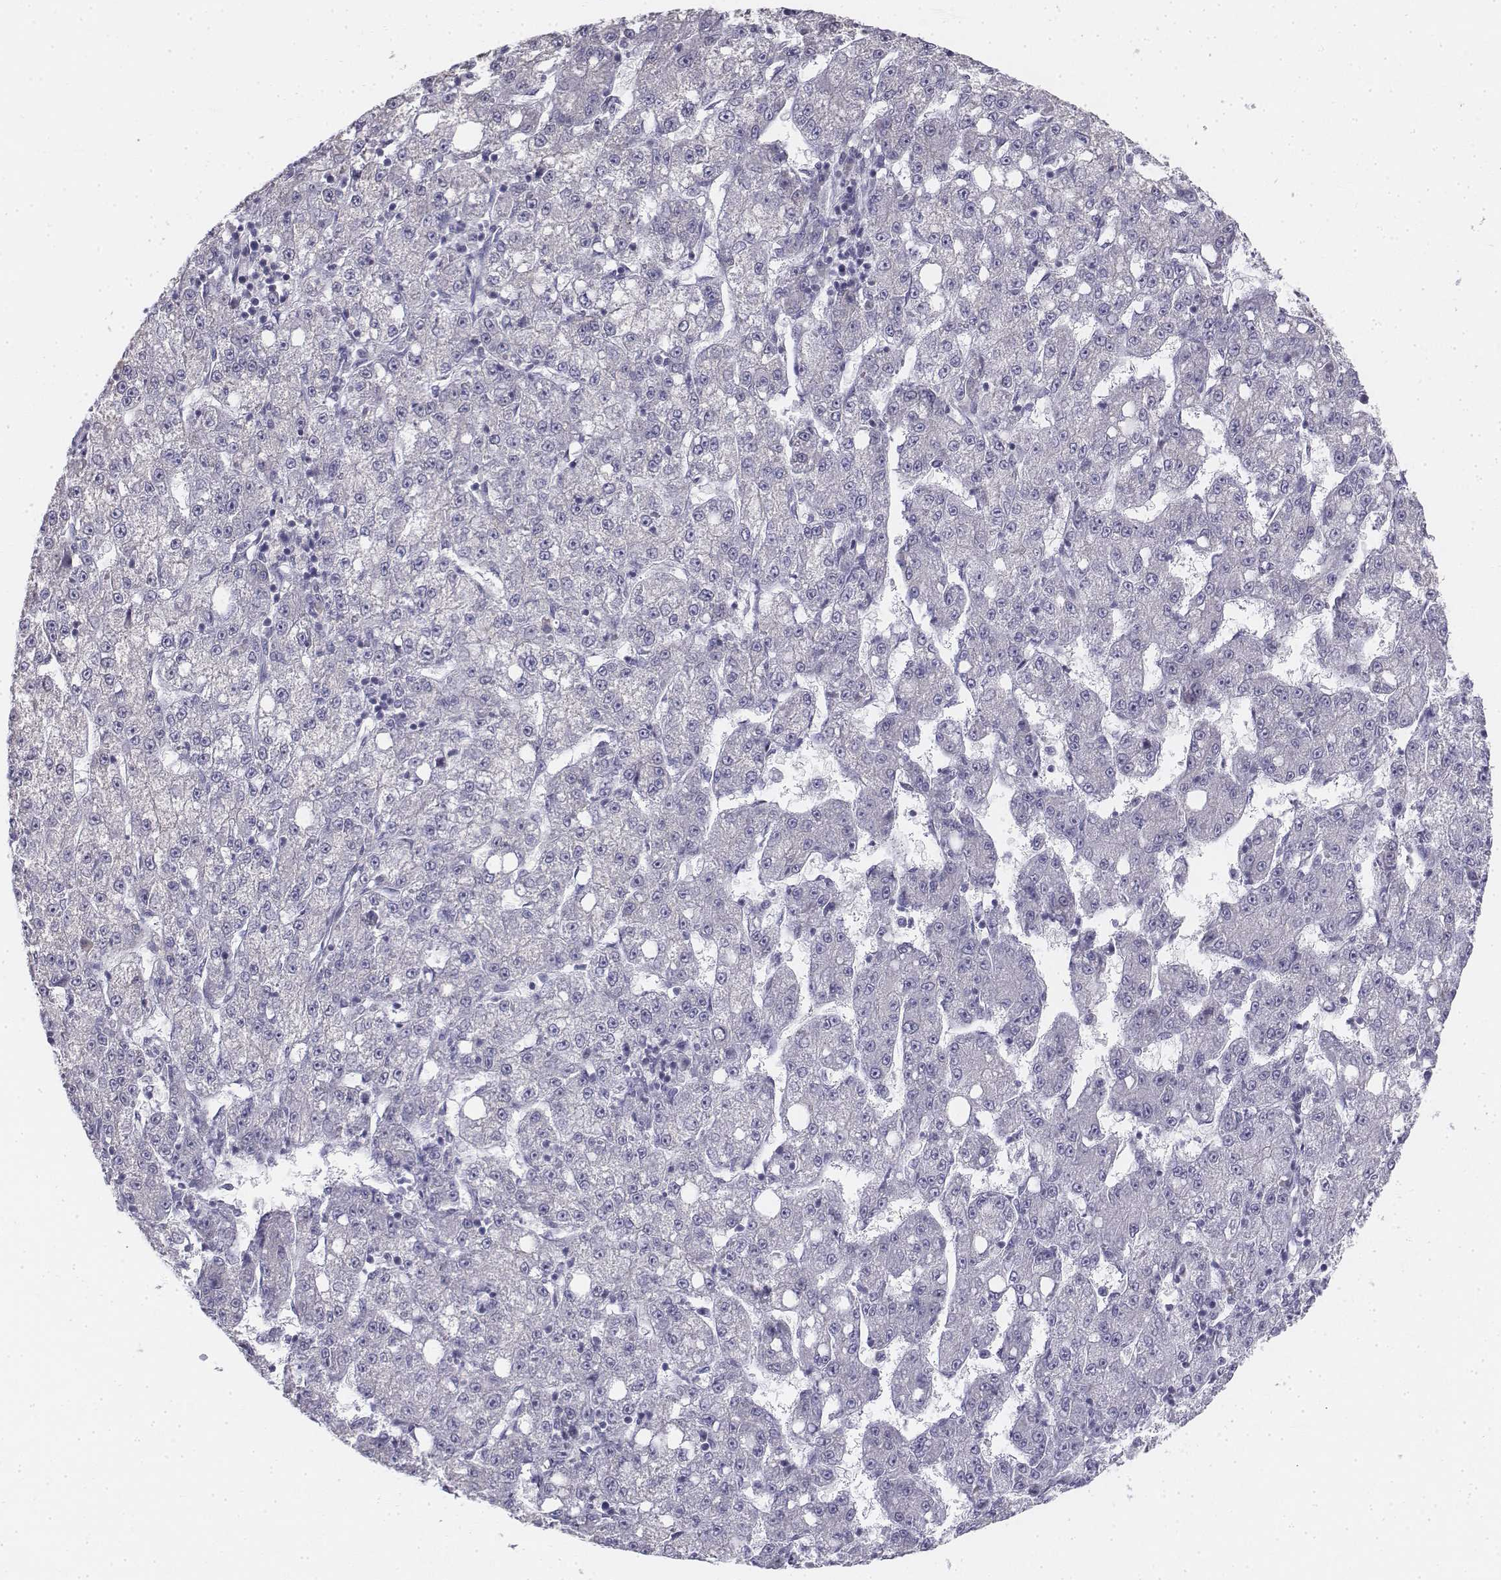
{"staining": {"intensity": "negative", "quantity": "none", "location": "none"}, "tissue": "liver cancer", "cell_type": "Tumor cells", "image_type": "cancer", "snomed": [{"axis": "morphology", "description": "Carcinoma, Hepatocellular, NOS"}, {"axis": "topography", "description": "Liver"}], "caption": "Photomicrograph shows no protein positivity in tumor cells of liver cancer tissue.", "gene": "PENK", "patient": {"sex": "female", "age": 65}}